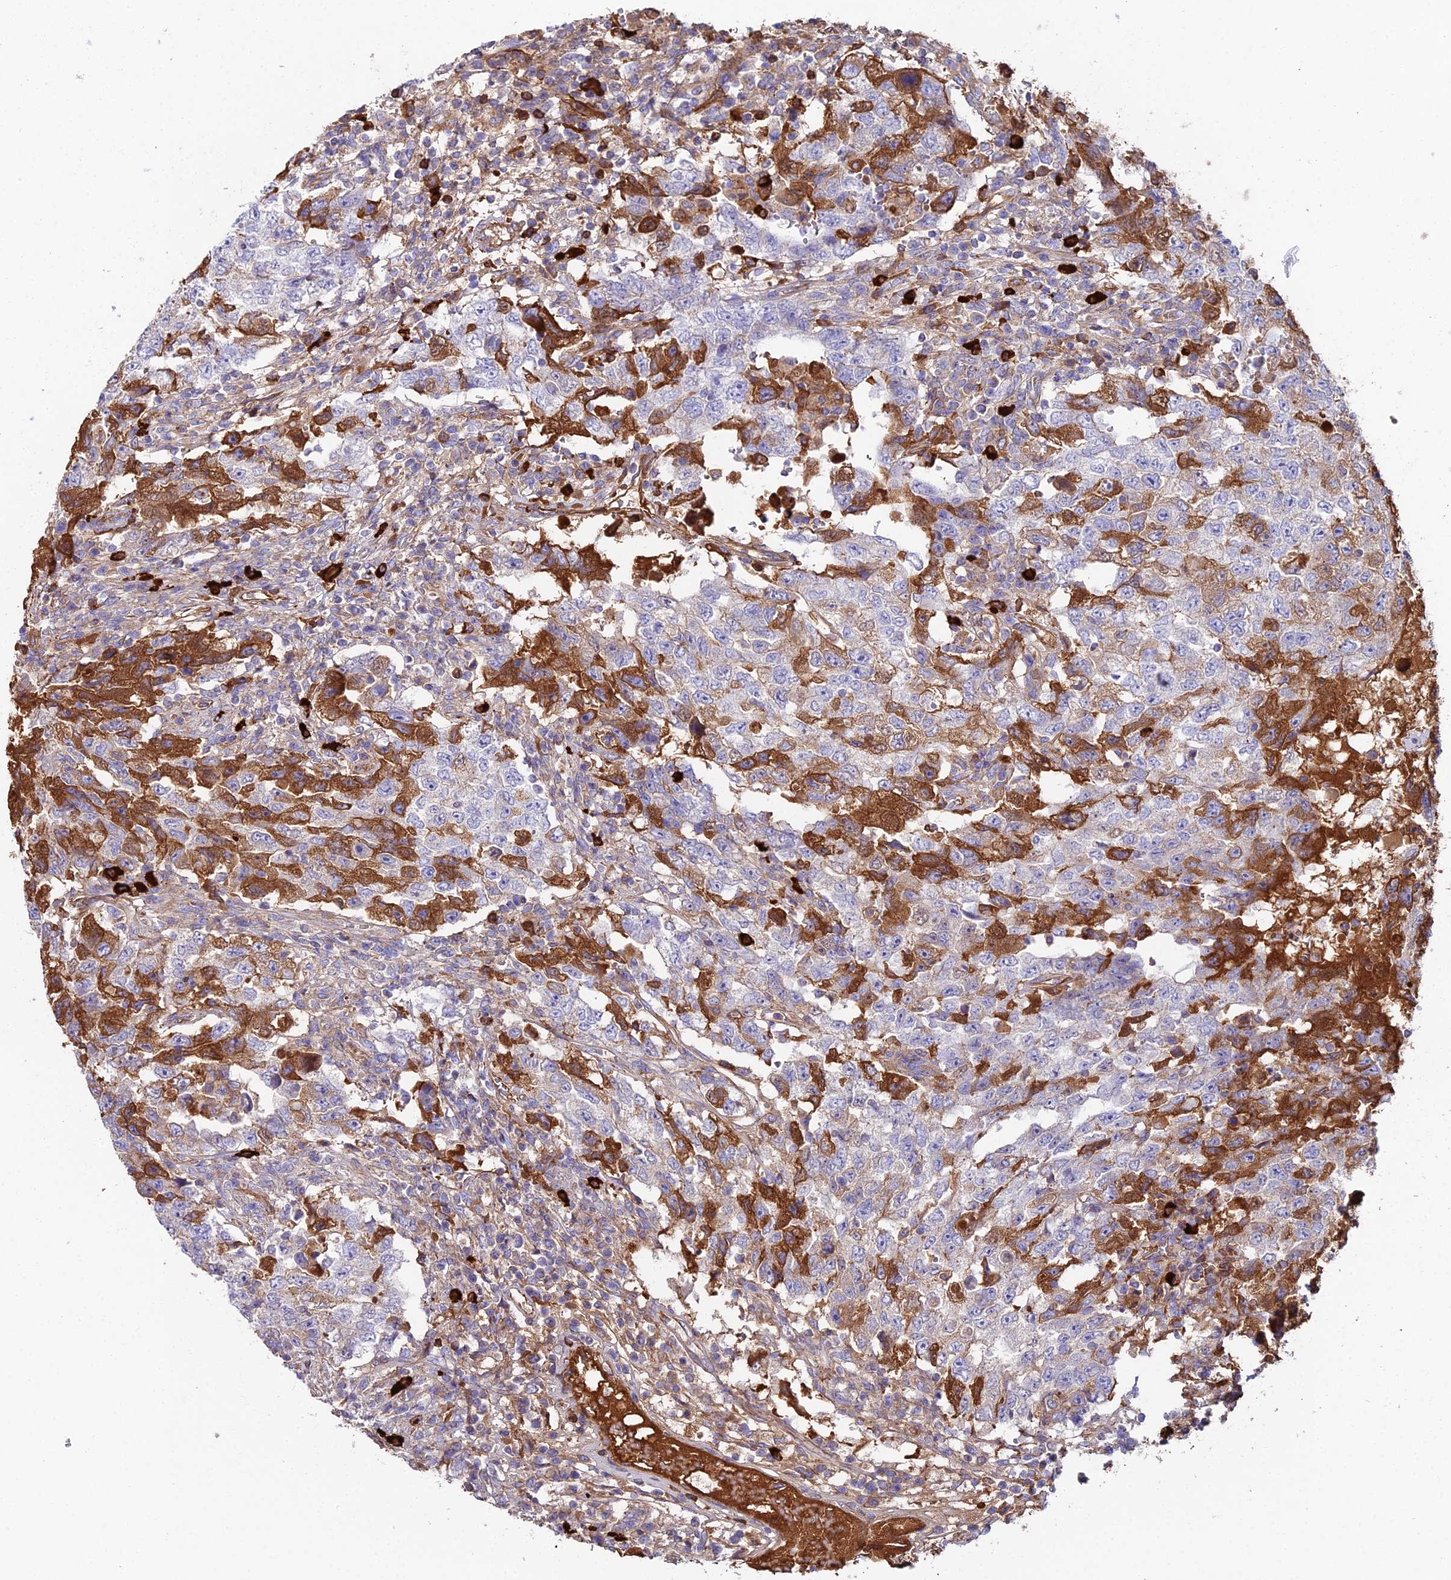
{"staining": {"intensity": "moderate", "quantity": "<25%", "location": "cytoplasmic/membranous"}, "tissue": "testis cancer", "cell_type": "Tumor cells", "image_type": "cancer", "snomed": [{"axis": "morphology", "description": "Carcinoma, Embryonal, NOS"}, {"axis": "topography", "description": "Testis"}], "caption": "A low amount of moderate cytoplasmic/membranous expression is identified in approximately <25% of tumor cells in testis embryonal carcinoma tissue.", "gene": "BEX4", "patient": {"sex": "male", "age": 26}}